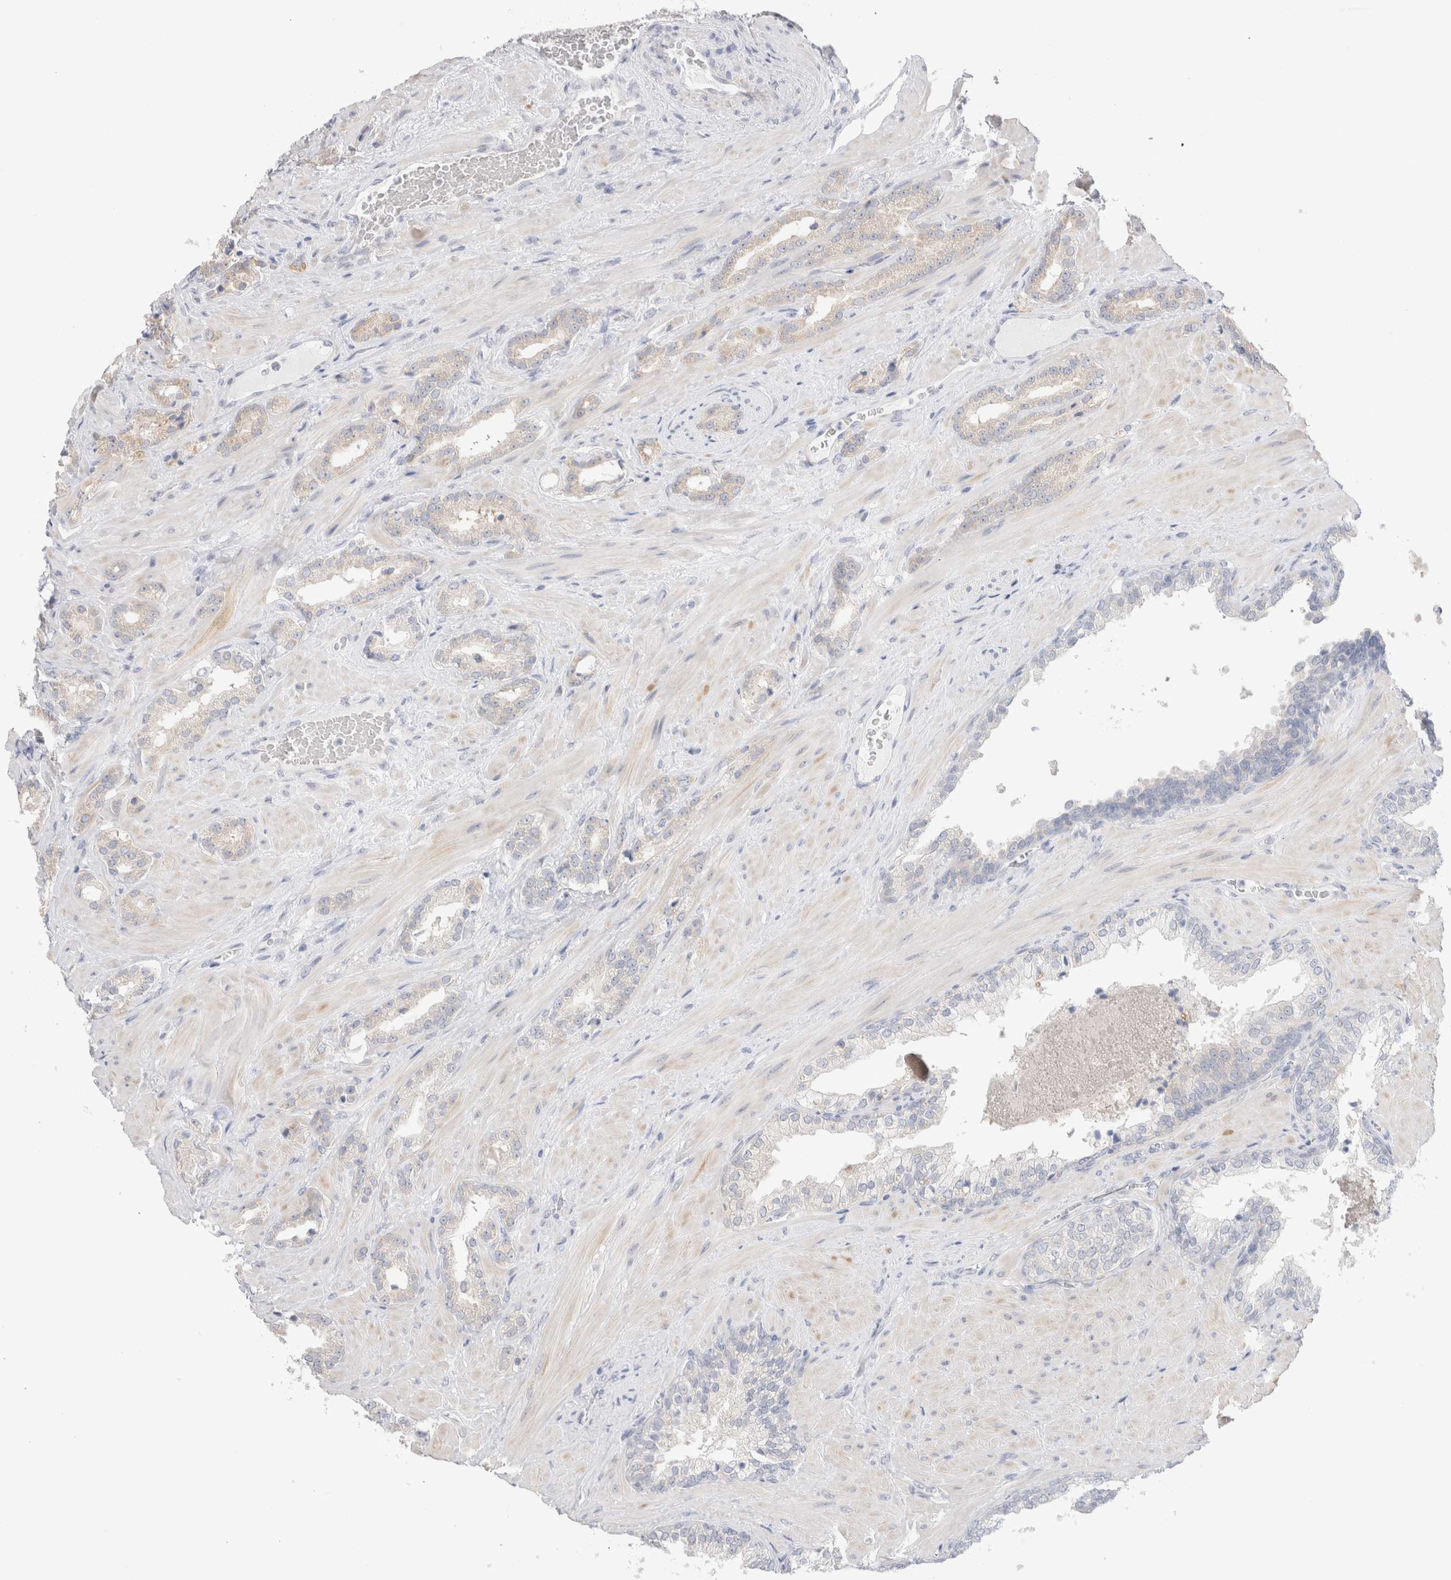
{"staining": {"intensity": "negative", "quantity": "none", "location": "none"}, "tissue": "prostate cancer", "cell_type": "Tumor cells", "image_type": "cancer", "snomed": [{"axis": "morphology", "description": "Adenocarcinoma, High grade"}, {"axis": "topography", "description": "Prostate"}], "caption": "Immunohistochemistry histopathology image of neoplastic tissue: prostate high-grade adenocarcinoma stained with DAB (3,3'-diaminobenzidine) demonstrates no significant protein positivity in tumor cells. (Stains: DAB immunohistochemistry with hematoxylin counter stain, Microscopy: brightfield microscopy at high magnification).", "gene": "NDOR1", "patient": {"sex": "male", "age": 64}}